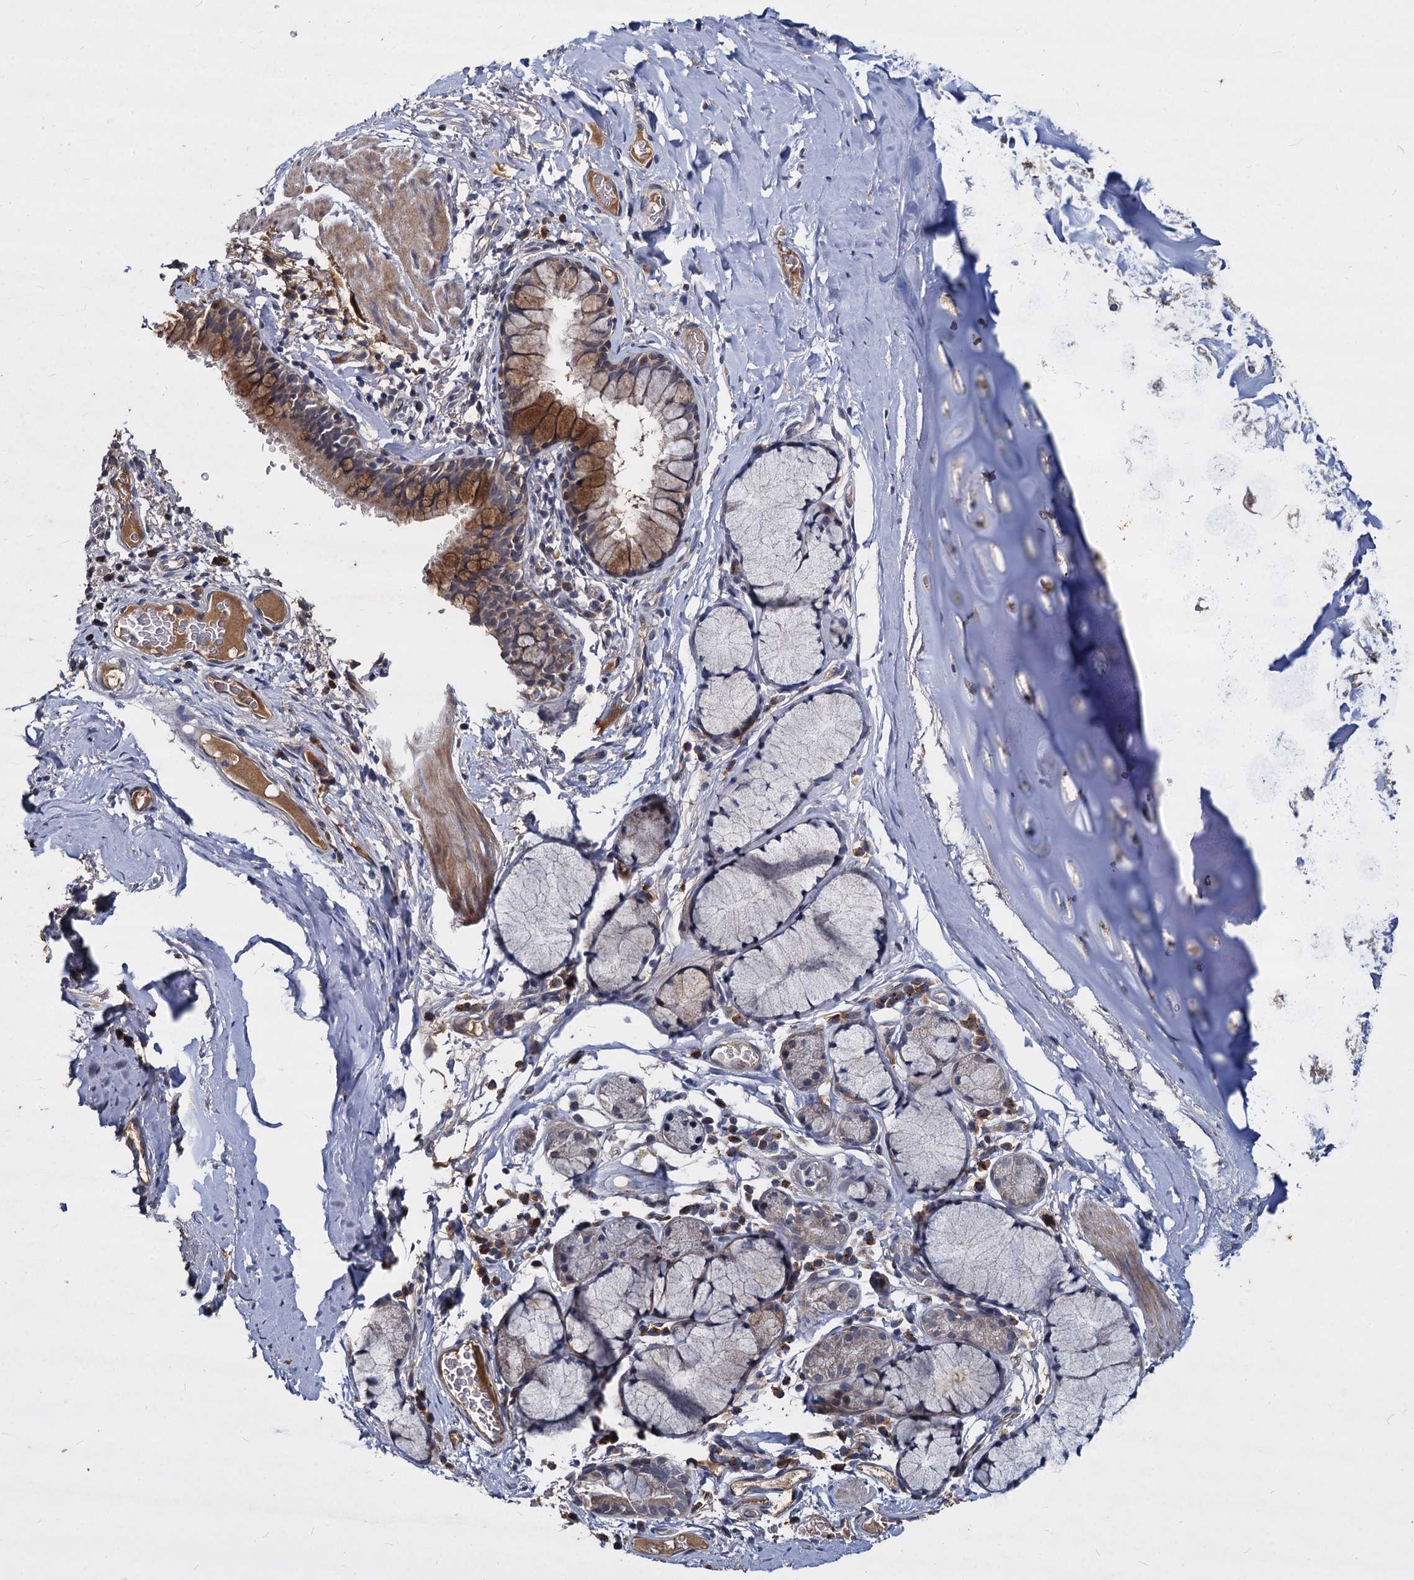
{"staining": {"intensity": "moderate", "quantity": ">75%", "location": "cytoplasmic/membranous"}, "tissue": "bronchus", "cell_type": "Respiratory epithelial cells", "image_type": "normal", "snomed": [{"axis": "morphology", "description": "Normal tissue, NOS"}, {"axis": "topography", "description": "Cartilage tissue"}, {"axis": "topography", "description": "Bronchus"}], "caption": "Protein staining of benign bronchus shows moderate cytoplasmic/membranous positivity in about >75% of respiratory epithelial cells. (DAB (3,3'-diaminobenzidine) IHC with brightfield microscopy, high magnification).", "gene": "CCDC184", "patient": {"sex": "female", "age": 36}}